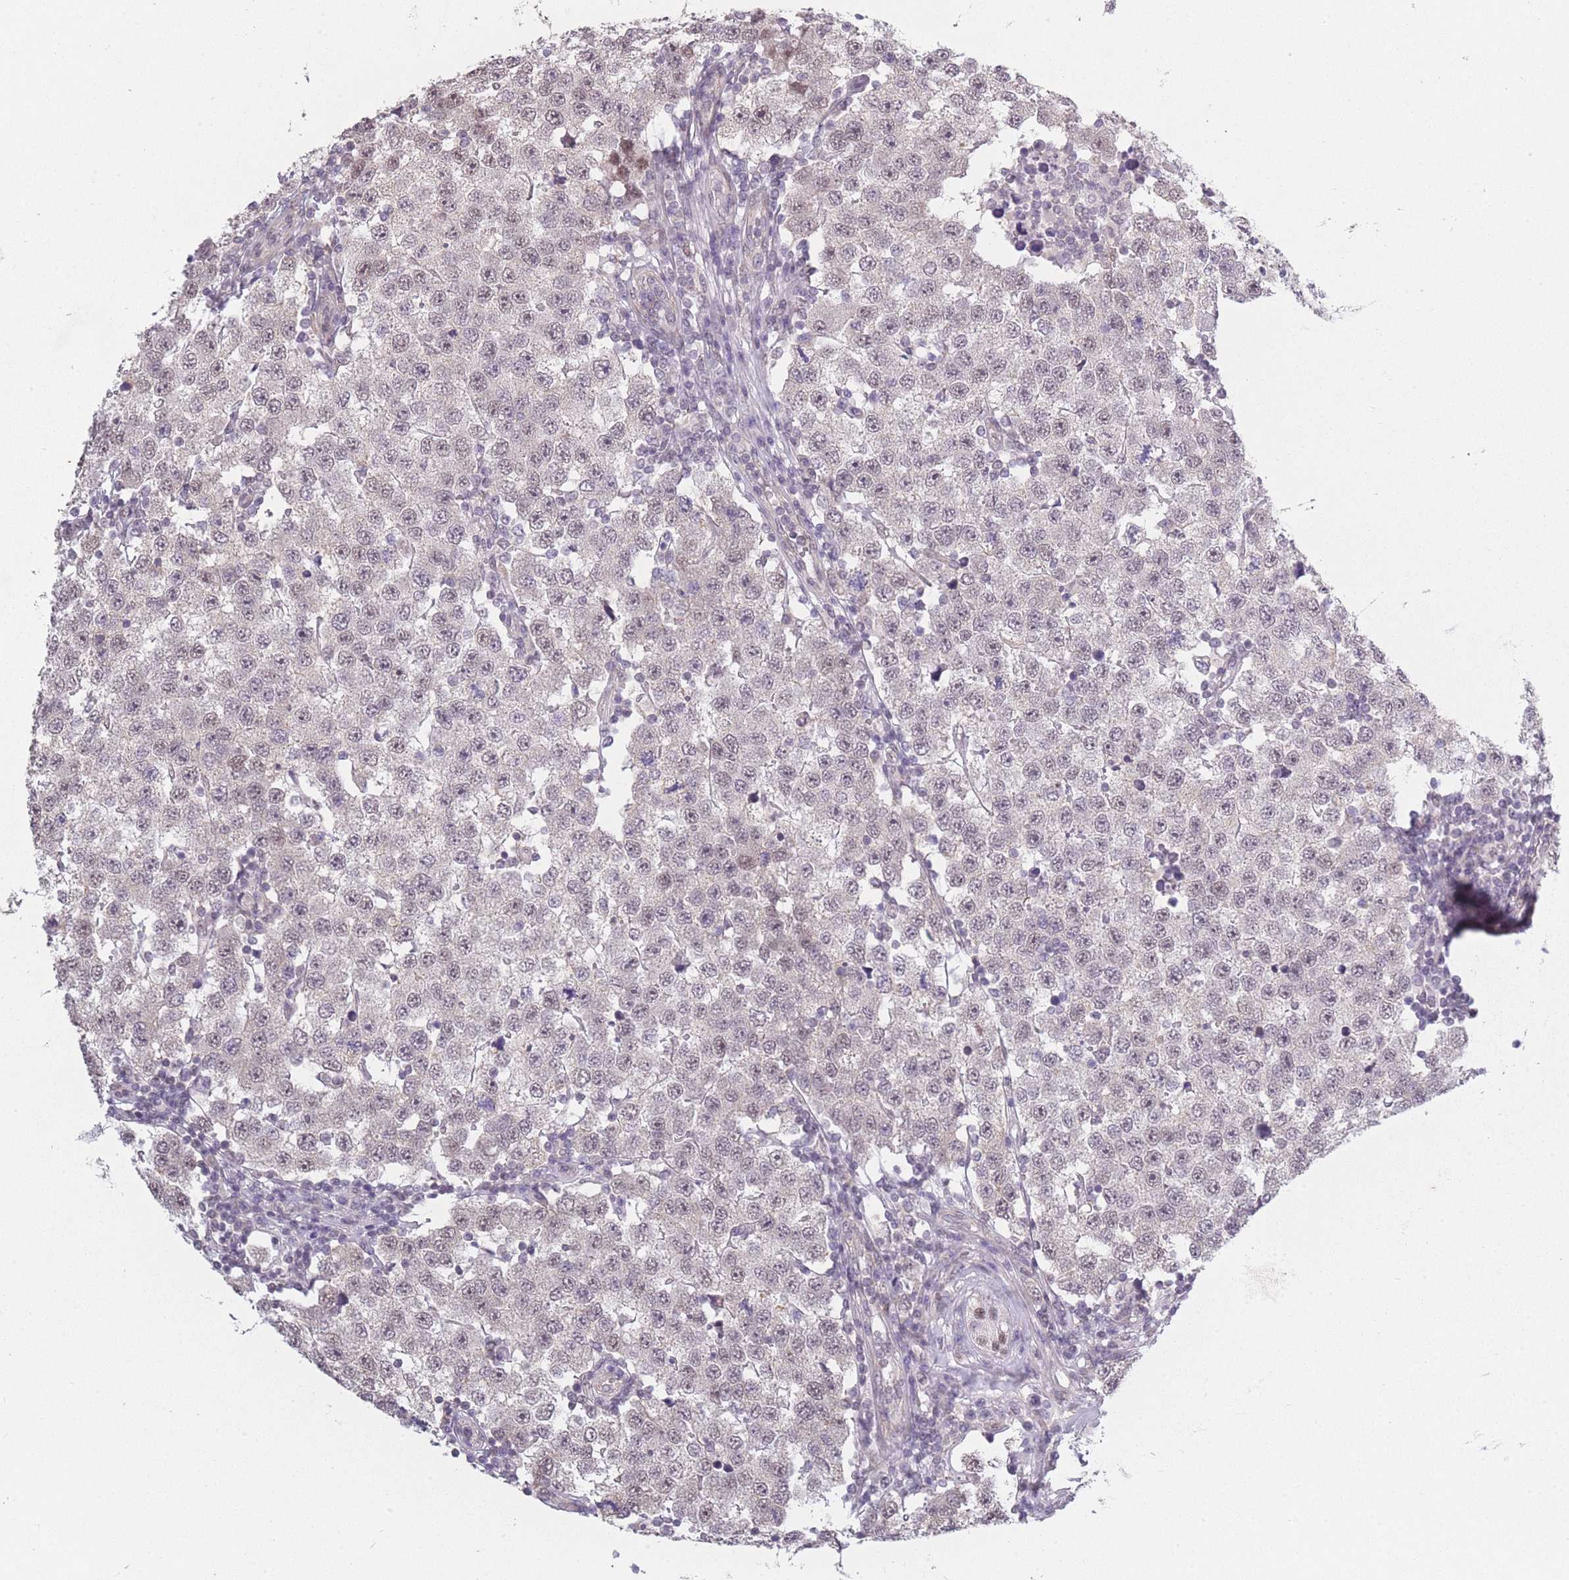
{"staining": {"intensity": "moderate", "quantity": "<25%", "location": "nuclear"}, "tissue": "testis cancer", "cell_type": "Tumor cells", "image_type": "cancer", "snomed": [{"axis": "morphology", "description": "Seminoma, NOS"}, {"axis": "topography", "description": "Testis"}], "caption": "Immunohistochemical staining of seminoma (testis) displays low levels of moderate nuclear protein expression in about <25% of tumor cells. The staining was performed using DAB, with brown indicating positive protein expression. Nuclei are stained blue with hematoxylin.", "gene": "SIN3B", "patient": {"sex": "male", "age": 34}}